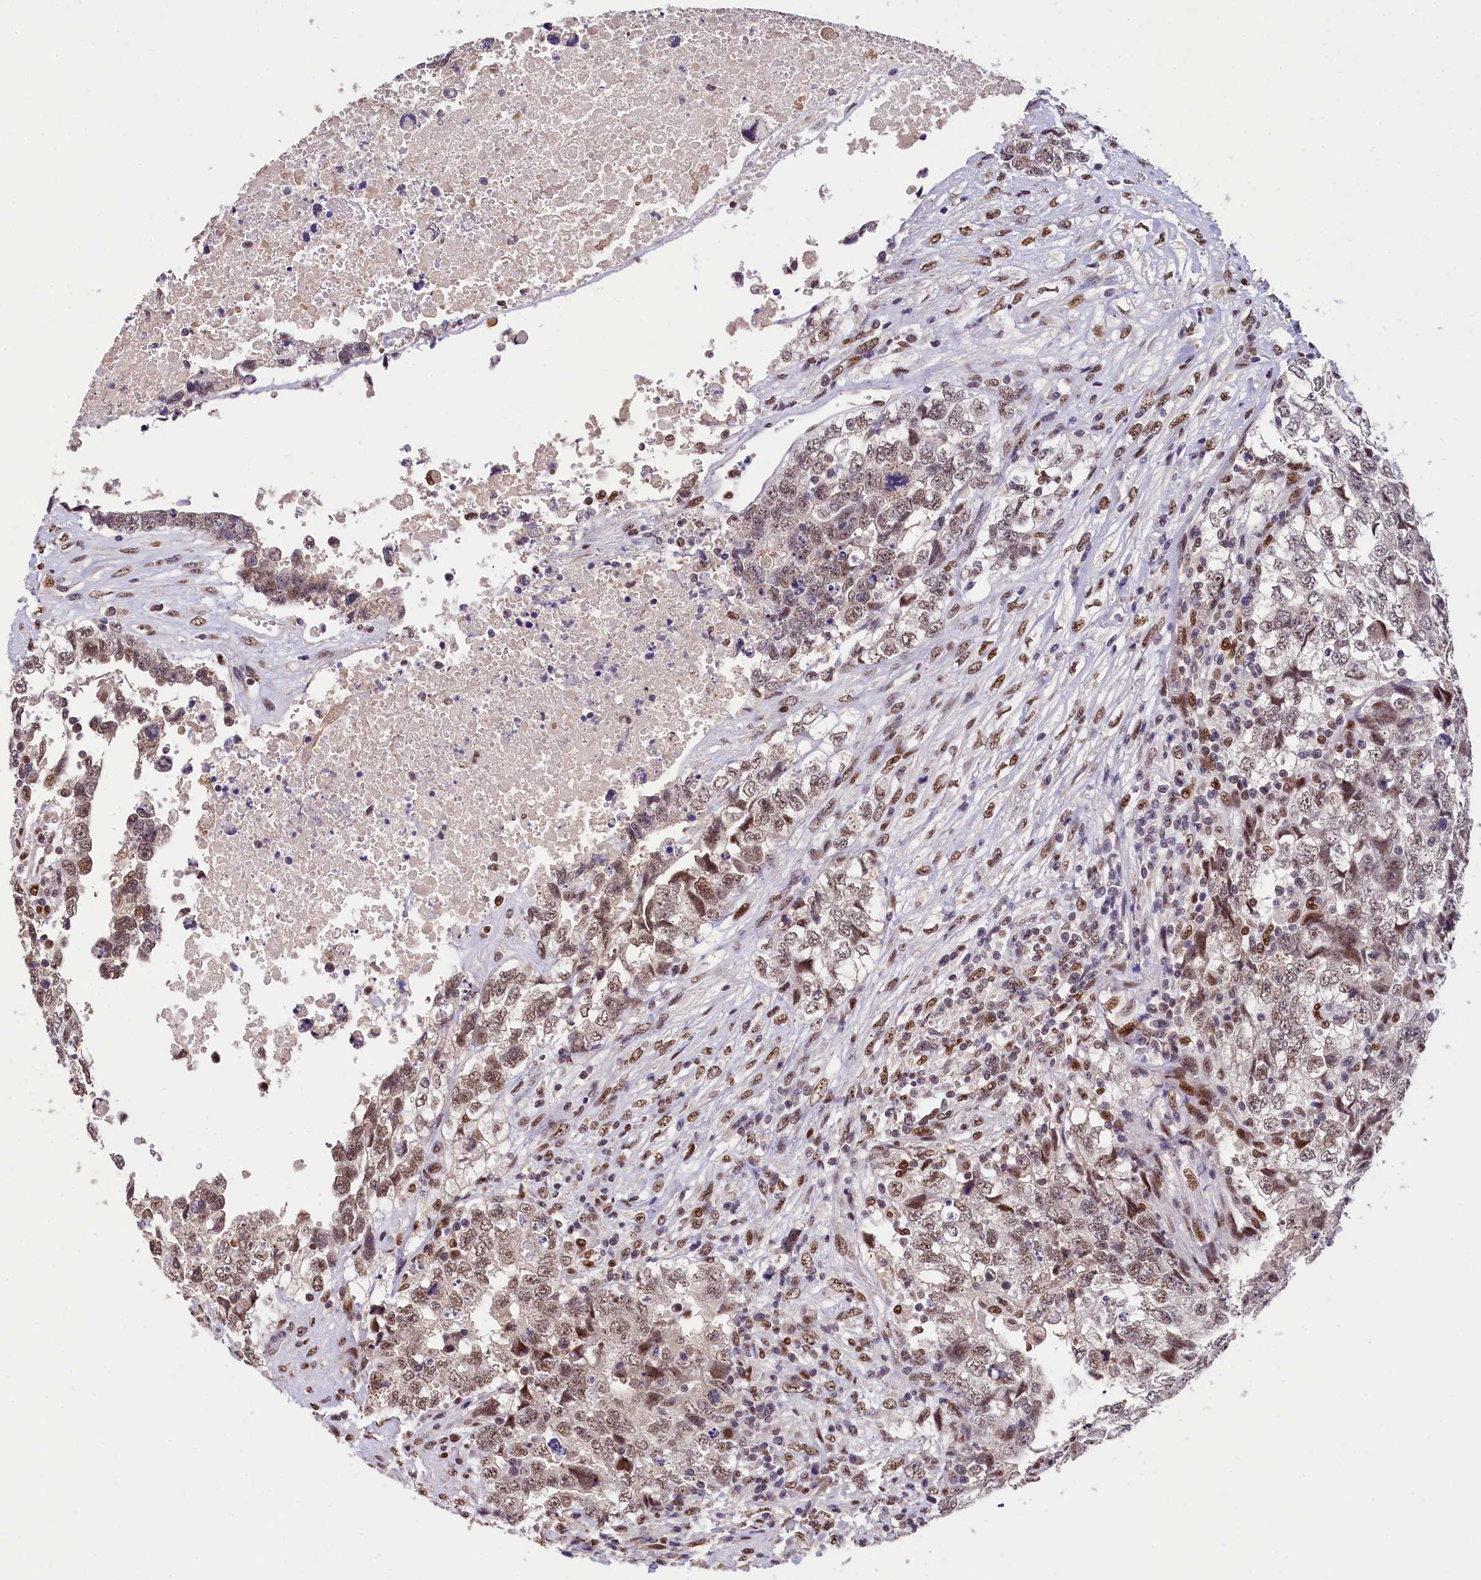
{"staining": {"intensity": "moderate", "quantity": ">75%", "location": "nuclear"}, "tissue": "testis cancer", "cell_type": "Tumor cells", "image_type": "cancer", "snomed": [{"axis": "morphology", "description": "Carcinoma, Embryonal, NOS"}, {"axis": "topography", "description": "Testis"}], "caption": "A histopathology image of testis embryonal carcinoma stained for a protein displays moderate nuclear brown staining in tumor cells.", "gene": "HECTD4", "patient": {"sex": "male", "age": 37}}